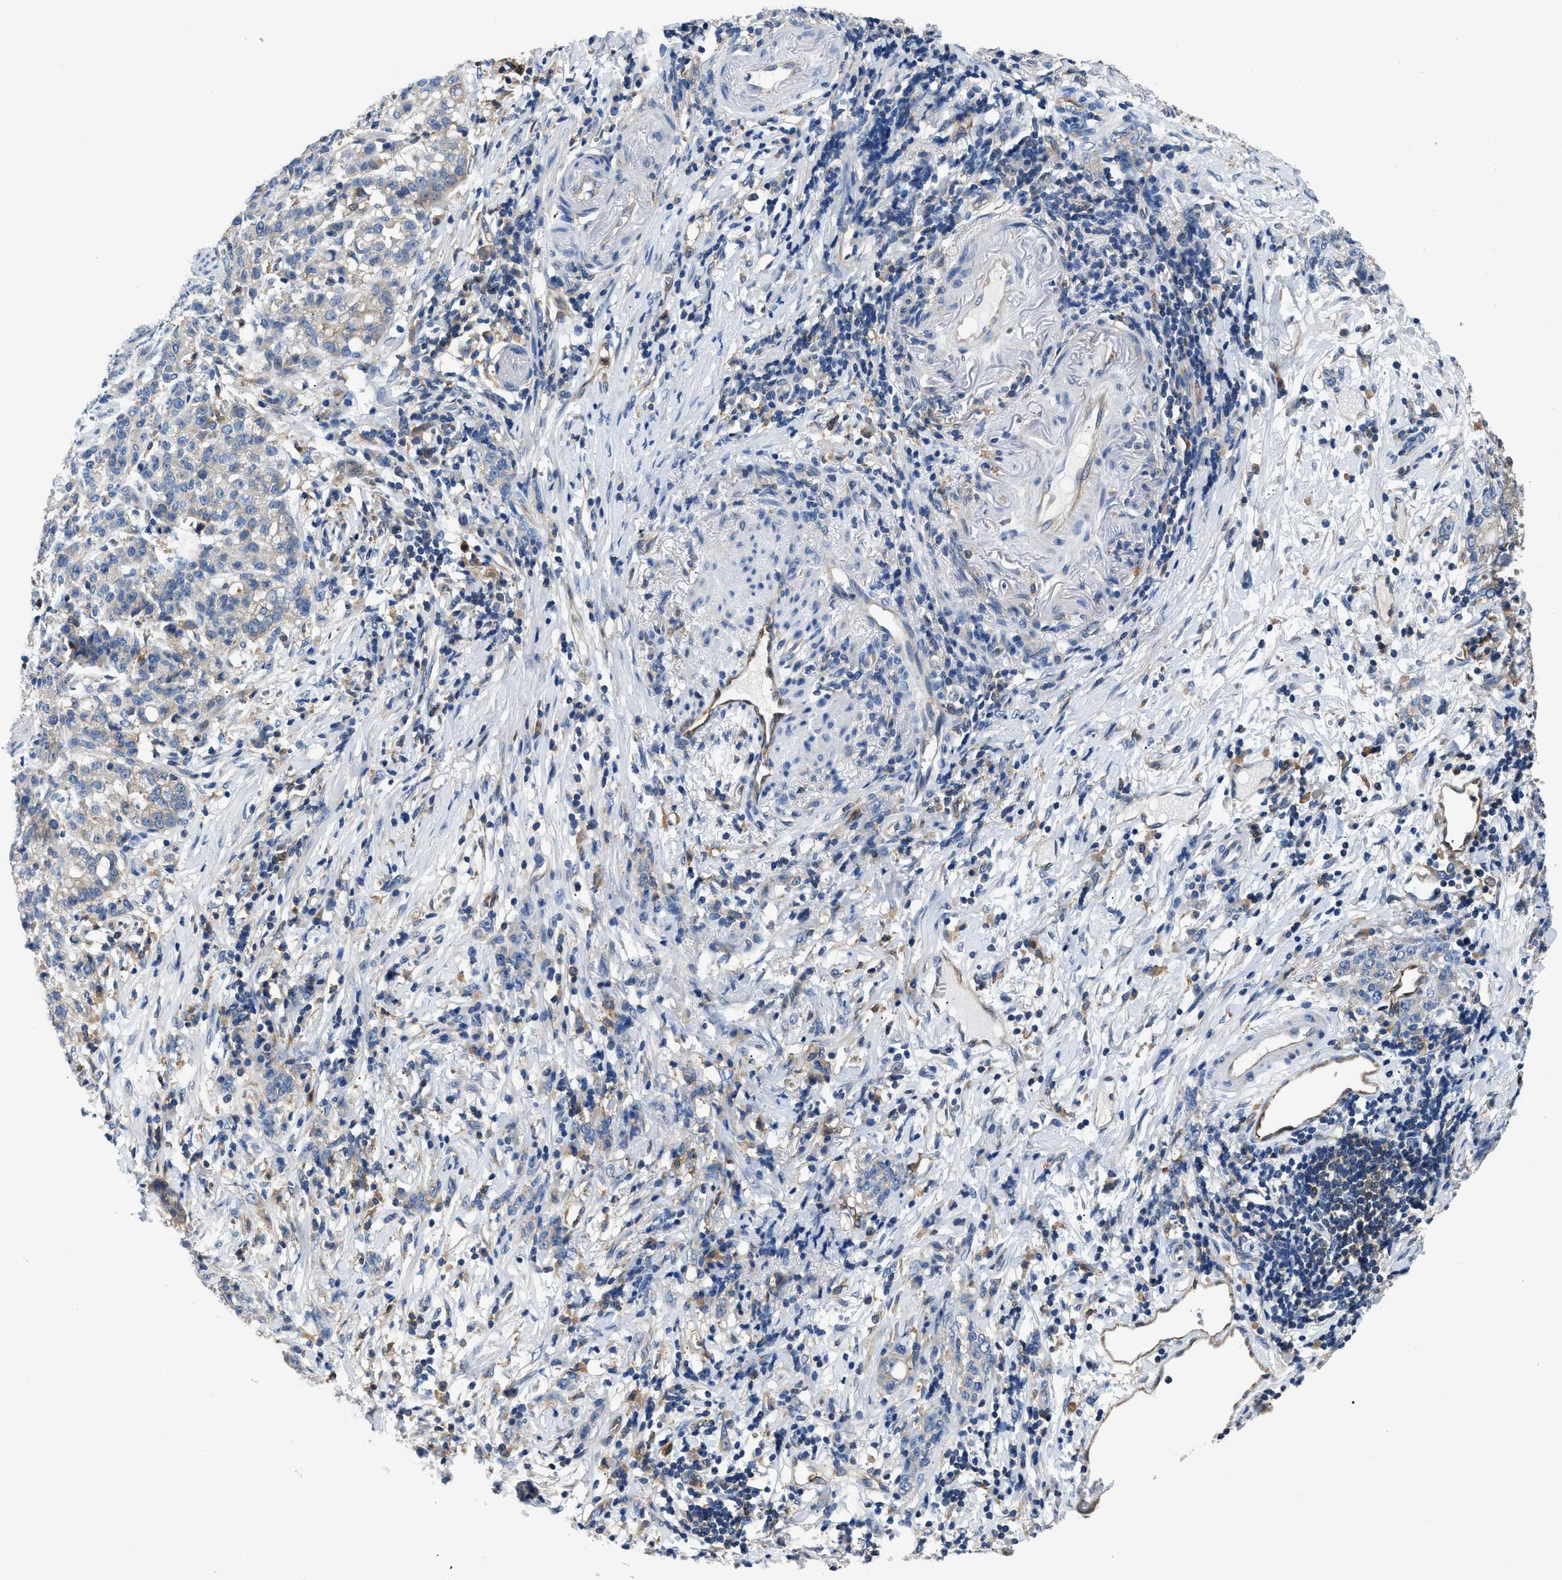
{"staining": {"intensity": "weak", "quantity": "25%-75%", "location": "cytoplasmic/membranous"}, "tissue": "stomach cancer", "cell_type": "Tumor cells", "image_type": "cancer", "snomed": [{"axis": "morphology", "description": "Adenocarcinoma, NOS"}, {"axis": "topography", "description": "Stomach, lower"}], "caption": "Human stomach adenocarcinoma stained for a protein (brown) reveals weak cytoplasmic/membranous positive staining in about 25%-75% of tumor cells.", "gene": "PKM", "patient": {"sex": "male", "age": 88}}